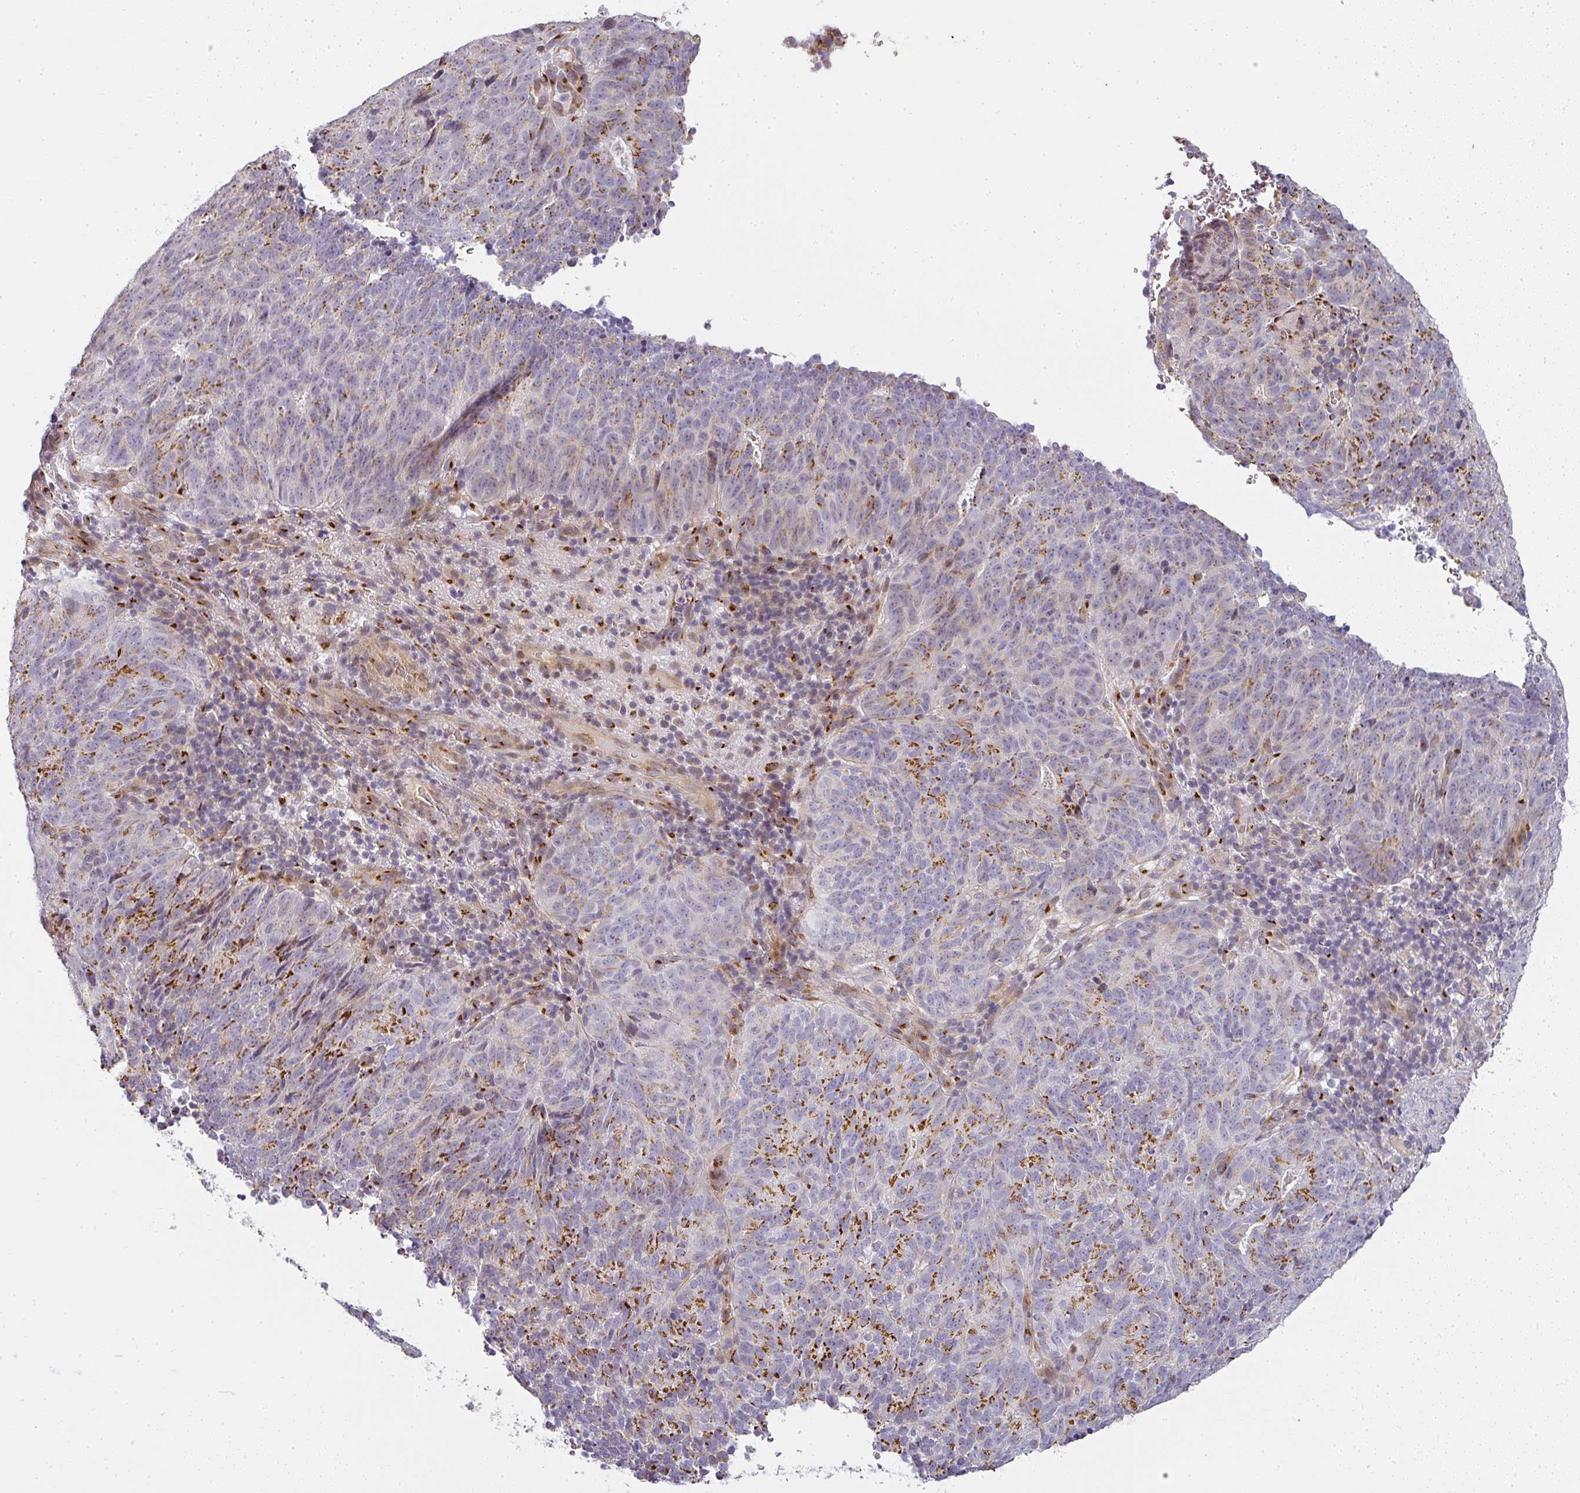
{"staining": {"intensity": "moderate", "quantity": "25%-75%", "location": "cytoplasmic/membranous"}, "tissue": "cervical cancer", "cell_type": "Tumor cells", "image_type": "cancer", "snomed": [{"axis": "morphology", "description": "Adenocarcinoma, NOS"}, {"axis": "topography", "description": "Cervix"}], "caption": "Human cervical cancer (adenocarcinoma) stained with a protein marker demonstrates moderate staining in tumor cells.", "gene": "ATP8B2", "patient": {"sex": "female", "age": 38}}